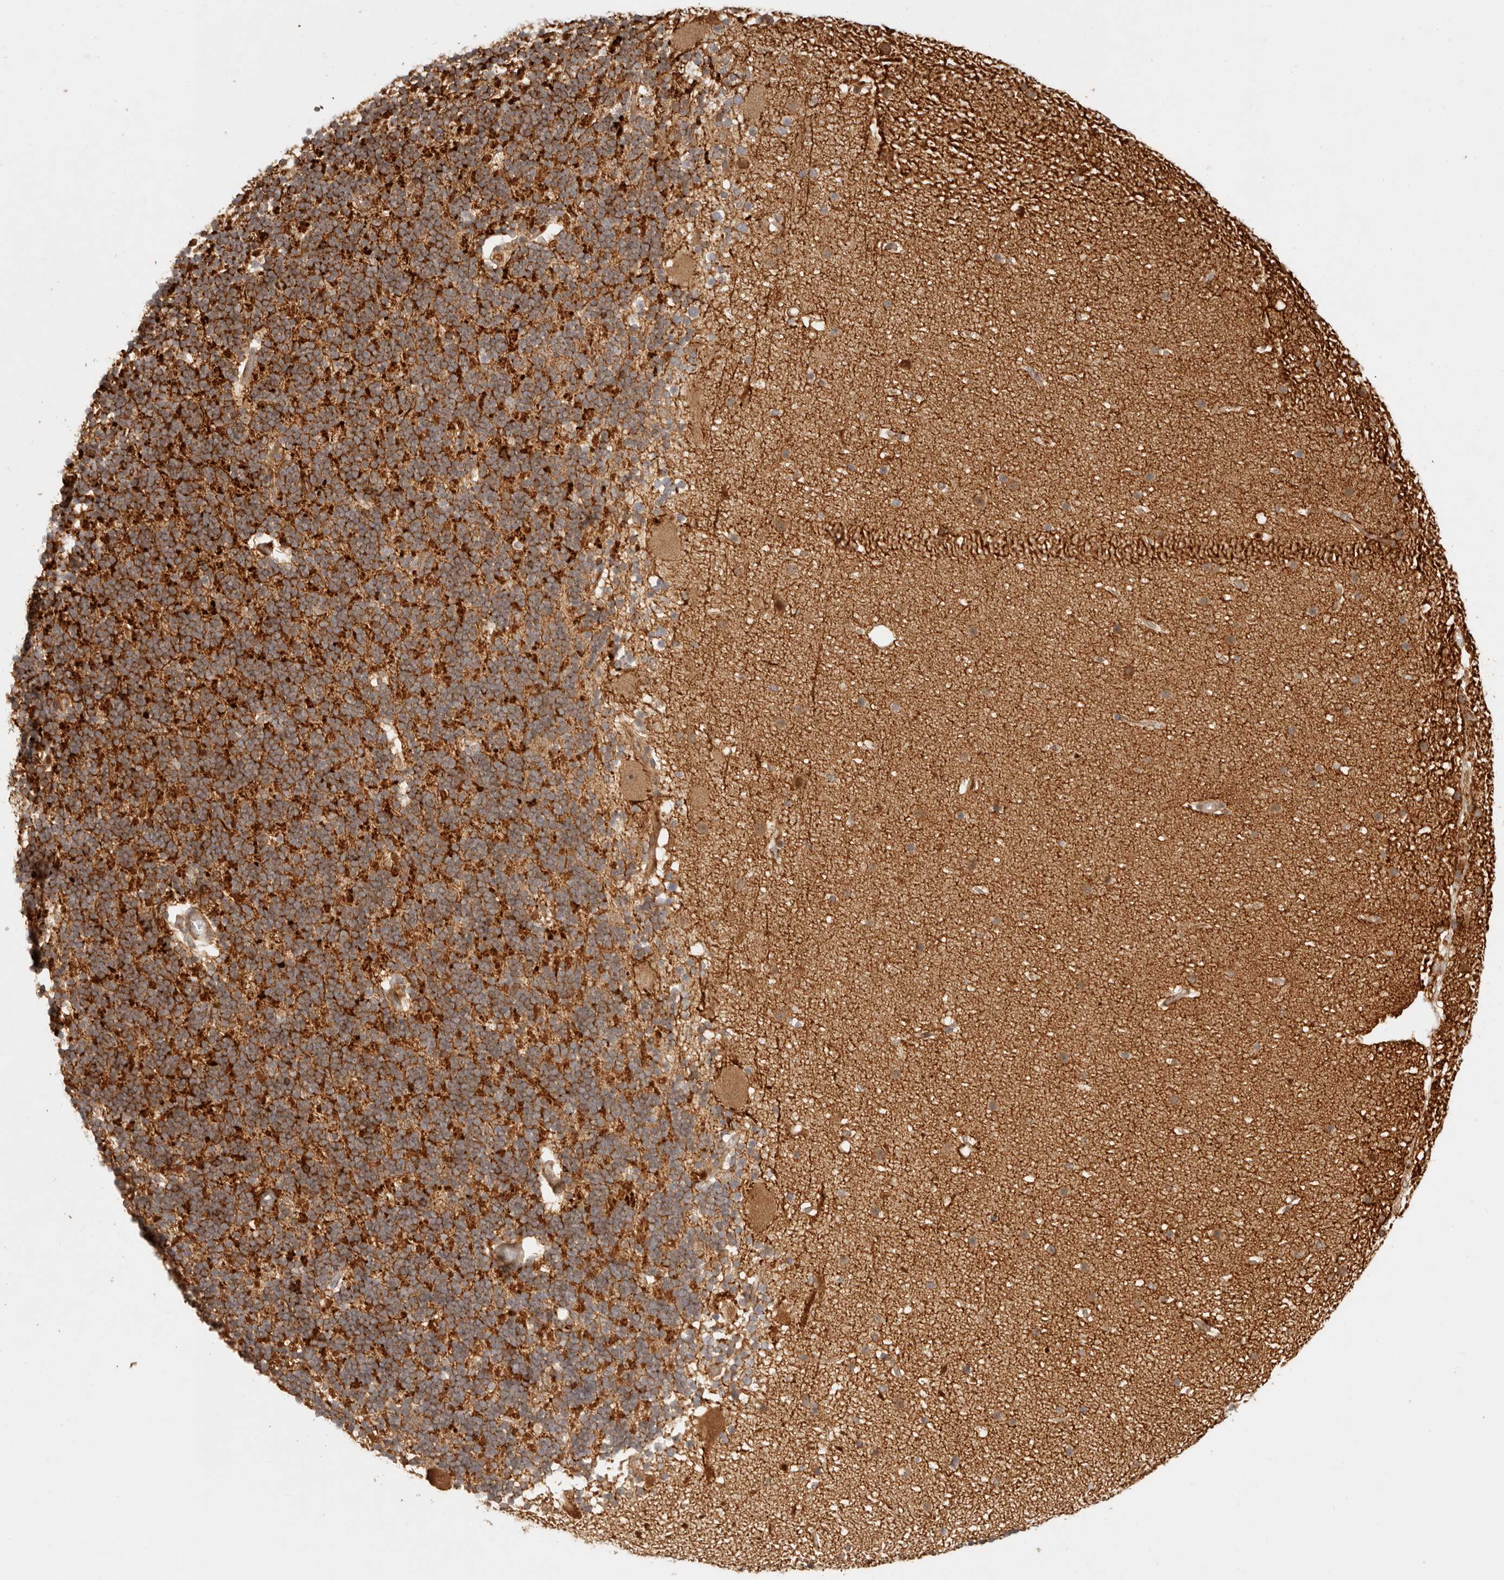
{"staining": {"intensity": "strong", "quantity": "25%-75%", "location": "cytoplasmic/membranous"}, "tissue": "cerebellum", "cell_type": "Cells in granular layer", "image_type": "normal", "snomed": [{"axis": "morphology", "description": "Normal tissue, NOS"}, {"axis": "topography", "description": "Cerebellum"}], "caption": "Immunohistochemistry (IHC) of normal human cerebellum exhibits high levels of strong cytoplasmic/membranous expression in about 25%-75% of cells in granular layer. Nuclei are stained in blue.", "gene": "ANKRD61", "patient": {"sex": "male", "age": 57}}